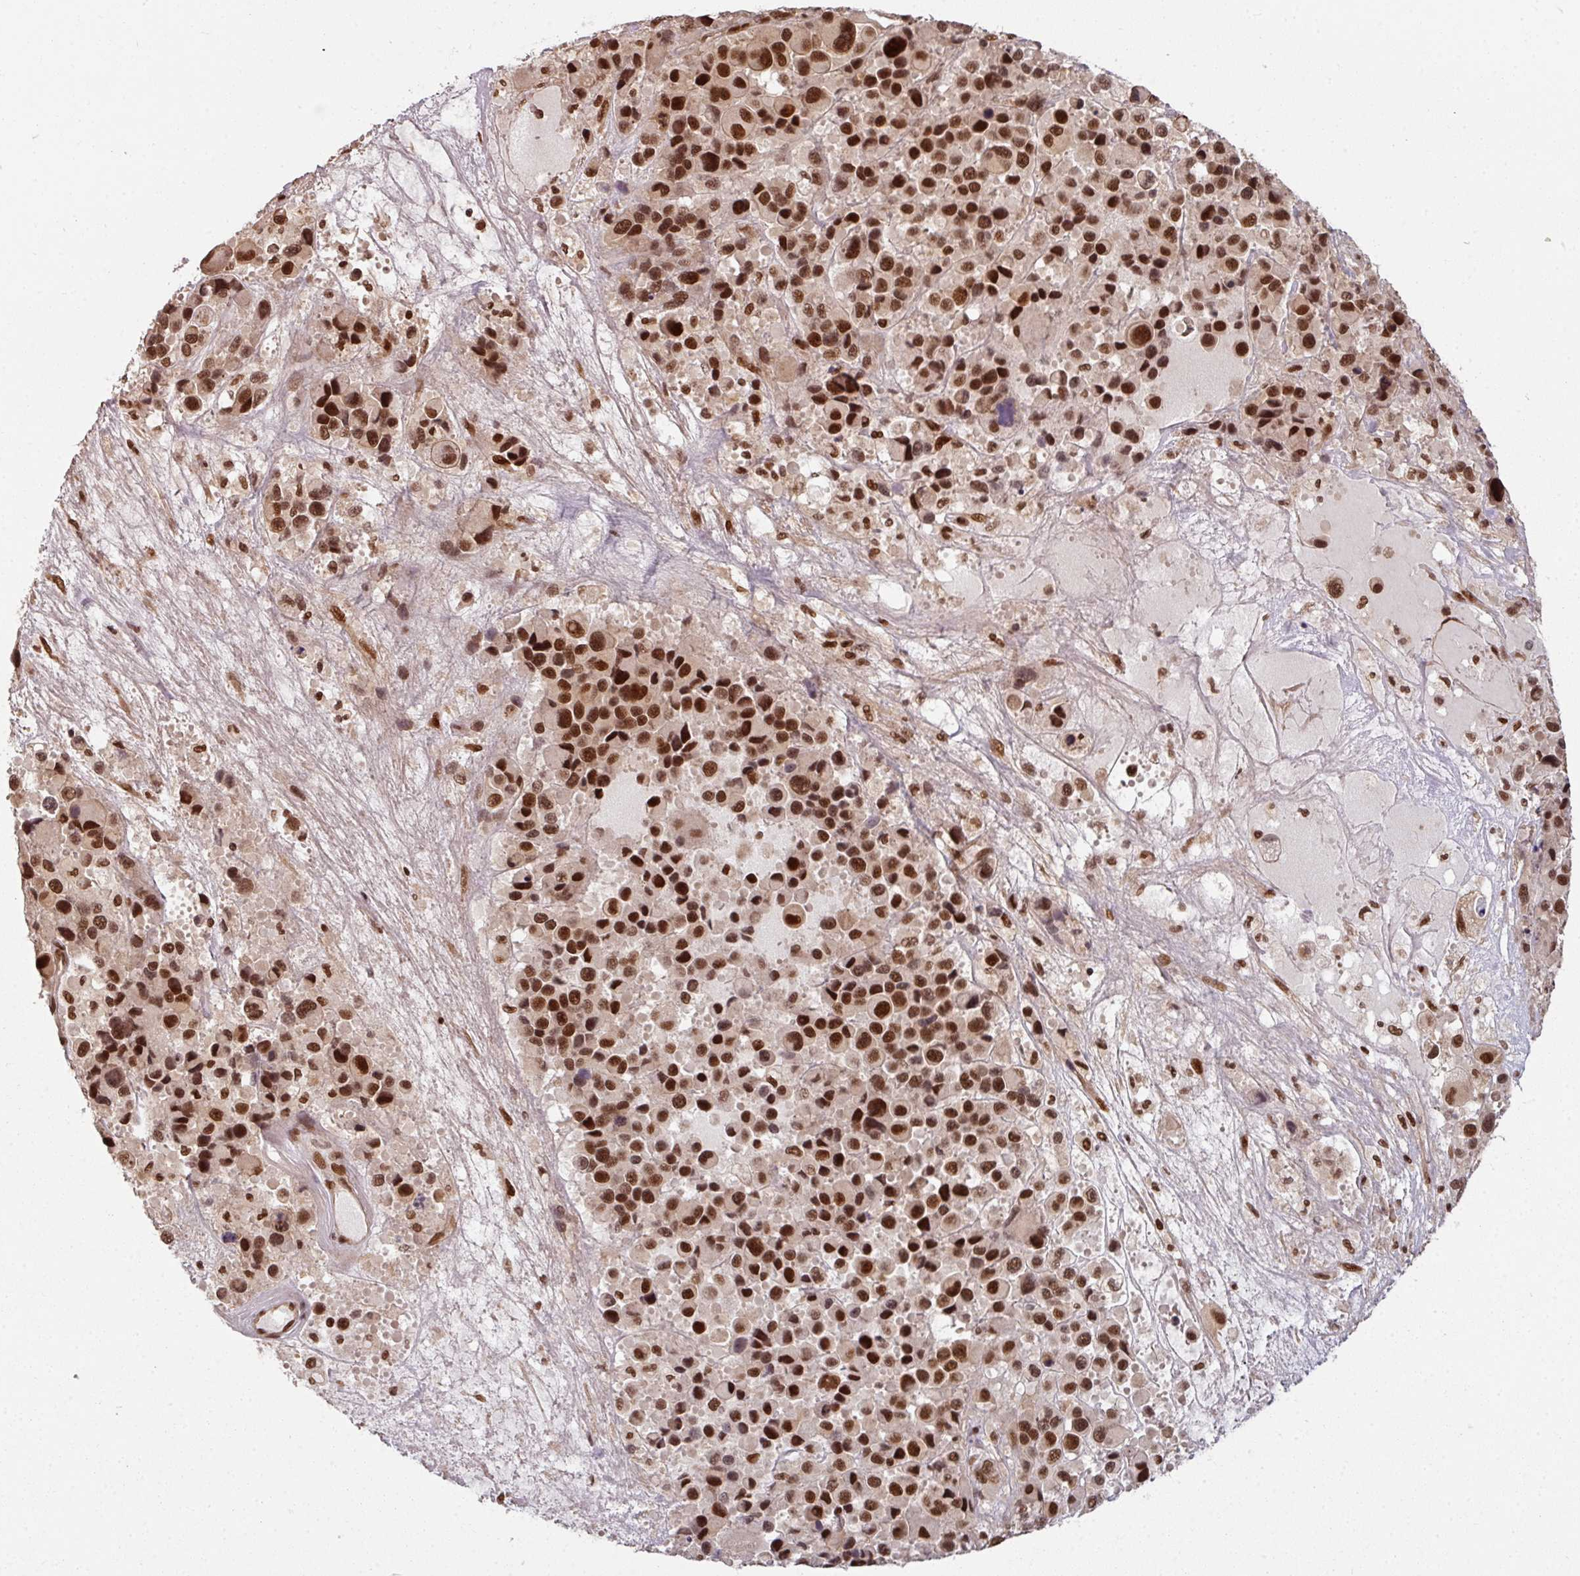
{"staining": {"intensity": "strong", "quantity": ">75%", "location": "nuclear"}, "tissue": "melanoma", "cell_type": "Tumor cells", "image_type": "cancer", "snomed": [{"axis": "morphology", "description": "Malignant melanoma, Metastatic site"}, {"axis": "topography", "description": "Lymph node"}], "caption": "Protein expression analysis of human melanoma reveals strong nuclear staining in approximately >75% of tumor cells.", "gene": "SIK3", "patient": {"sex": "female", "age": 65}}